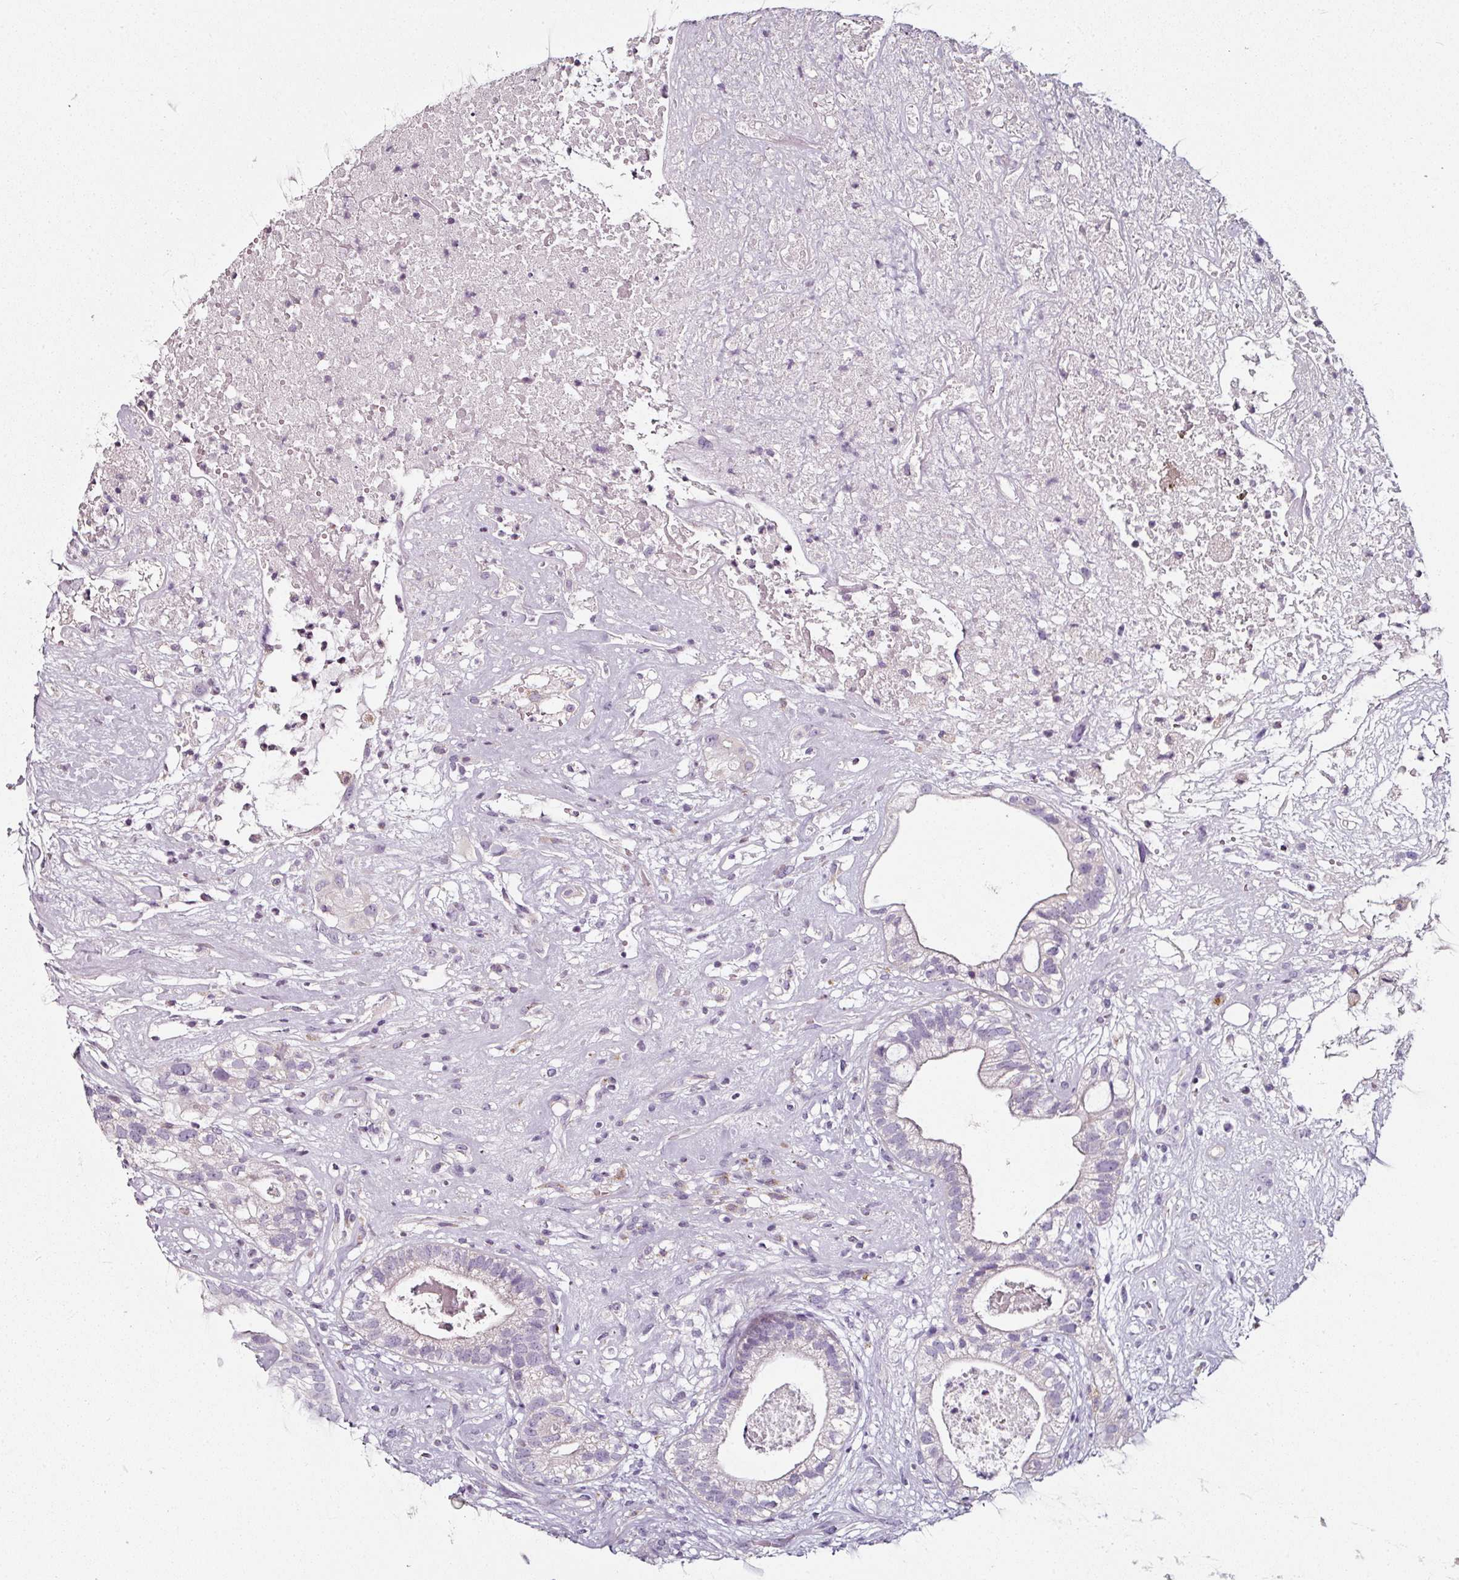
{"staining": {"intensity": "negative", "quantity": "none", "location": "none"}, "tissue": "testis cancer", "cell_type": "Tumor cells", "image_type": "cancer", "snomed": [{"axis": "morphology", "description": "Seminoma, NOS"}, {"axis": "morphology", "description": "Carcinoma, Embryonal, NOS"}, {"axis": "topography", "description": "Testis"}], "caption": "Human testis cancer (embryonal carcinoma) stained for a protein using immunohistochemistry exhibits no positivity in tumor cells.", "gene": "CAP2", "patient": {"sex": "male", "age": 41}}